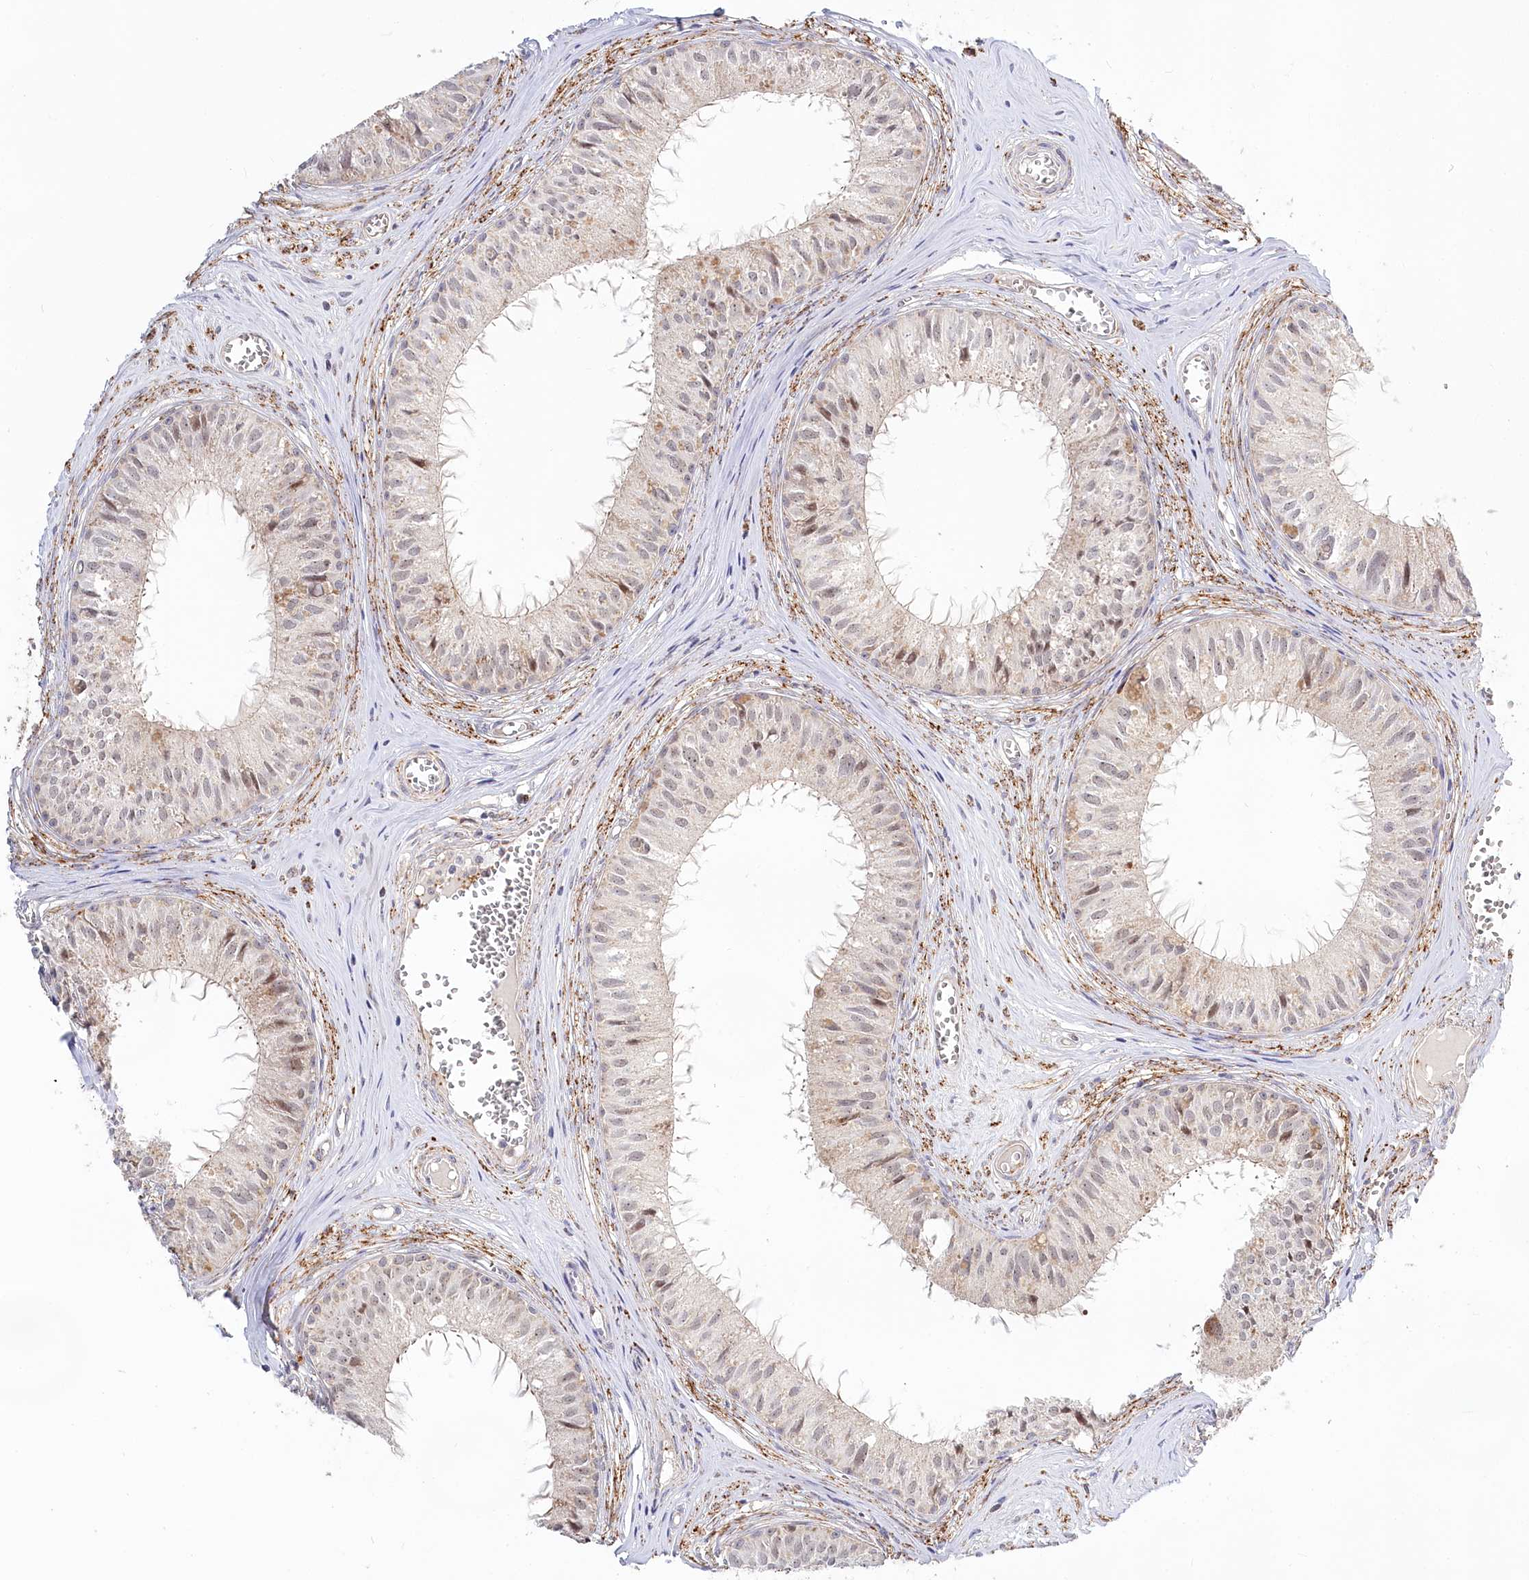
{"staining": {"intensity": "weak", "quantity": "25%-75%", "location": "cytoplasmic/membranous,nuclear"}, "tissue": "epididymis", "cell_type": "Glandular cells", "image_type": "normal", "snomed": [{"axis": "morphology", "description": "Normal tissue, NOS"}, {"axis": "topography", "description": "Epididymis"}], "caption": "This photomicrograph reveals immunohistochemistry (IHC) staining of benign human epididymis, with low weak cytoplasmic/membranous,nuclear staining in about 25%-75% of glandular cells.", "gene": "RTN4IP1", "patient": {"sex": "male", "age": 36}}